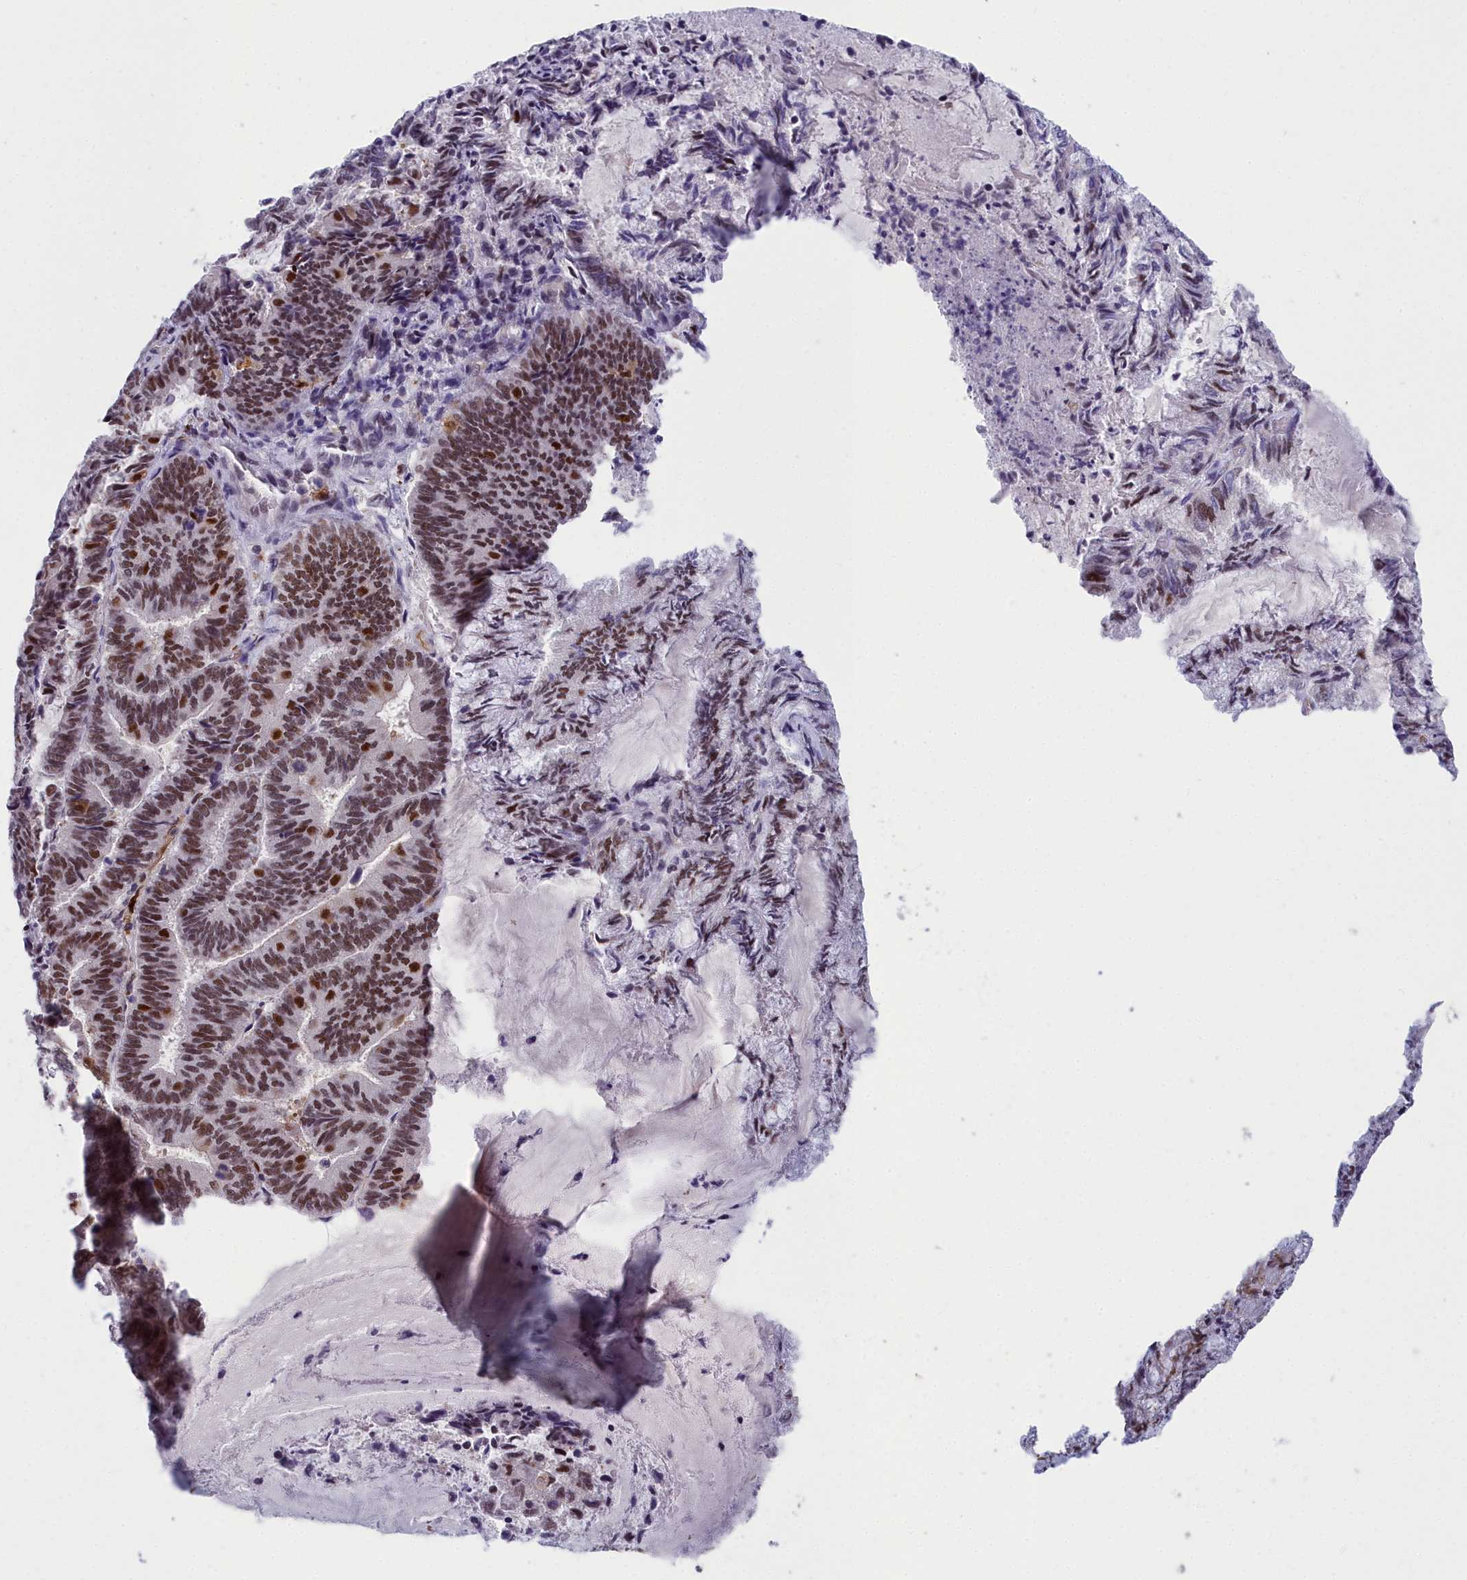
{"staining": {"intensity": "strong", "quantity": "25%-75%", "location": "nuclear"}, "tissue": "endometrial cancer", "cell_type": "Tumor cells", "image_type": "cancer", "snomed": [{"axis": "morphology", "description": "Adenocarcinoma, NOS"}, {"axis": "topography", "description": "Endometrium"}], "caption": "Strong nuclear expression for a protein is identified in approximately 25%-75% of tumor cells of endometrial cancer (adenocarcinoma) using immunohistochemistry.", "gene": "CCDC97", "patient": {"sex": "female", "age": 80}}